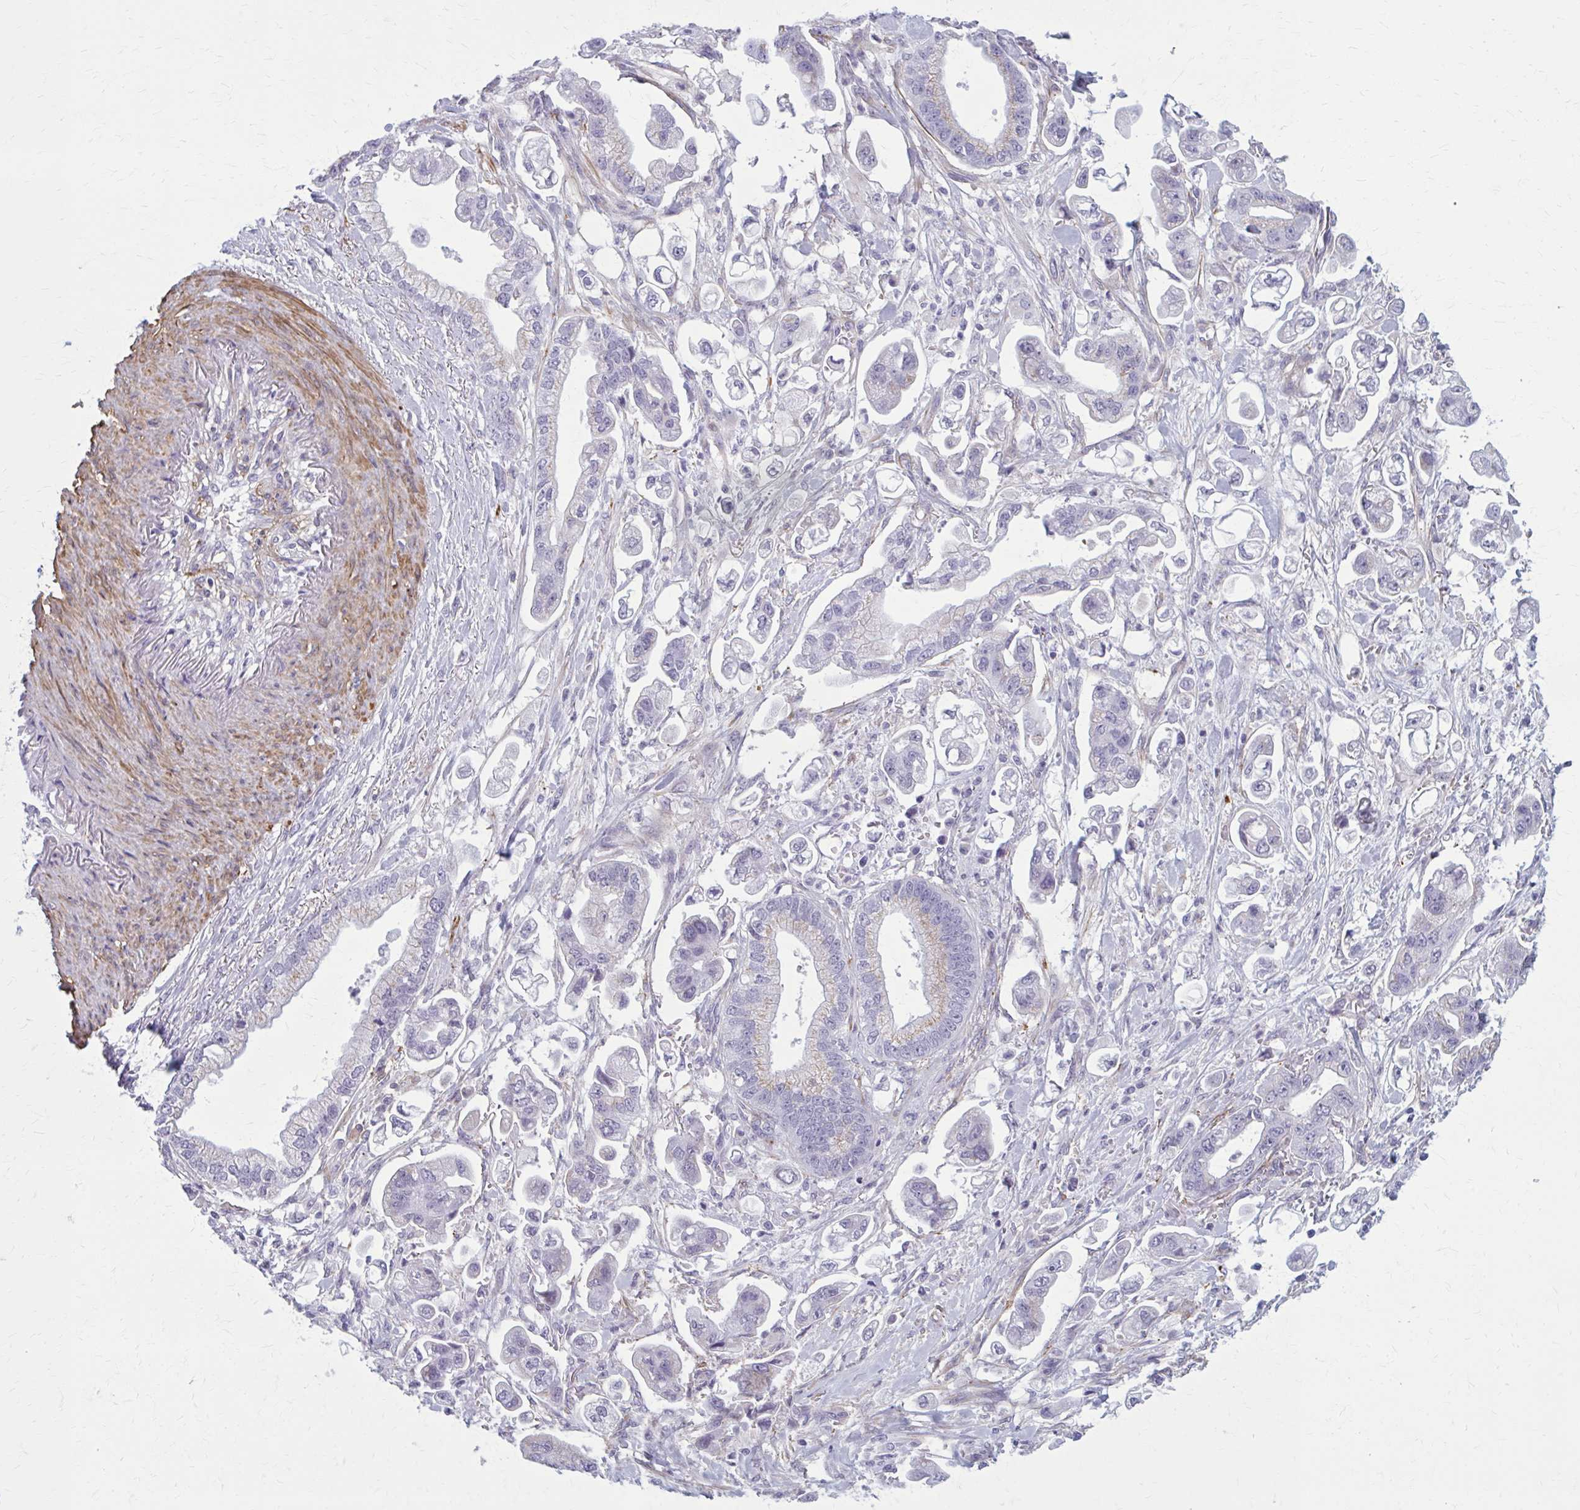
{"staining": {"intensity": "negative", "quantity": "none", "location": "none"}, "tissue": "stomach cancer", "cell_type": "Tumor cells", "image_type": "cancer", "snomed": [{"axis": "morphology", "description": "Adenocarcinoma, NOS"}, {"axis": "topography", "description": "Stomach"}], "caption": "Immunohistochemistry (IHC) image of neoplastic tissue: stomach cancer stained with DAB (3,3'-diaminobenzidine) exhibits no significant protein staining in tumor cells. The staining is performed using DAB (3,3'-diaminobenzidine) brown chromogen with nuclei counter-stained in using hematoxylin.", "gene": "AKAP12", "patient": {"sex": "male", "age": 62}}